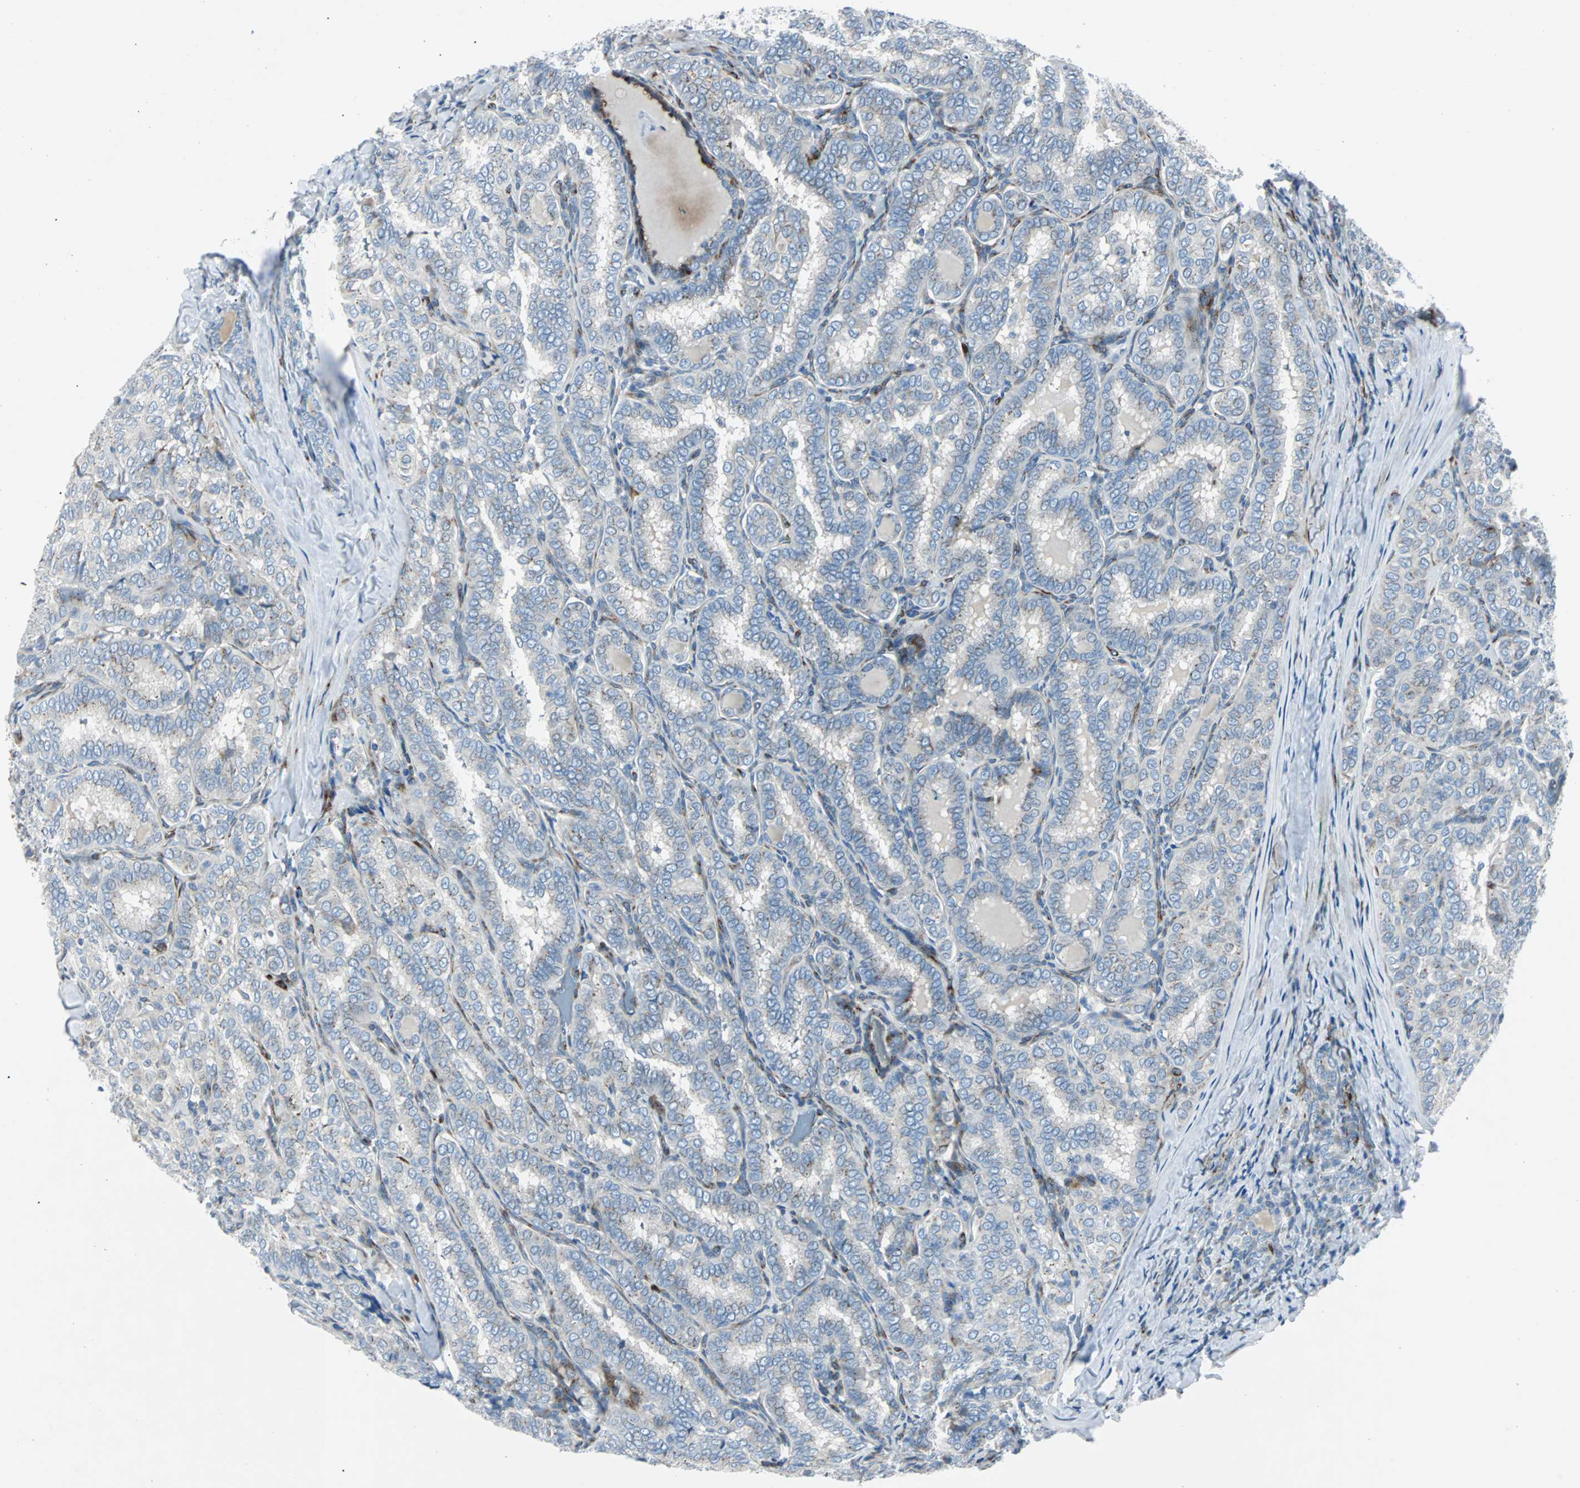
{"staining": {"intensity": "weak", "quantity": "<25%", "location": "cytoplasmic/membranous"}, "tissue": "thyroid cancer", "cell_type": "Tumor cells", "image_type": "cancer", "snomed": [{"axis": "morphology", "description": "Normal tissue, NOS"}, {"axis": "morphology", "description": "Papillary adenocarcinoma, NOS"}, {"axis": "topography", "description": "Thyroid gland"}], "caption": "This is an immunohistochemistry (IHC) micrograph of thyroid cancer (papillary adenocarcinoma). There is no positivity in tumor cells.", "gene": "BBC3", "patient": {"sex": "female", "age": 30}}